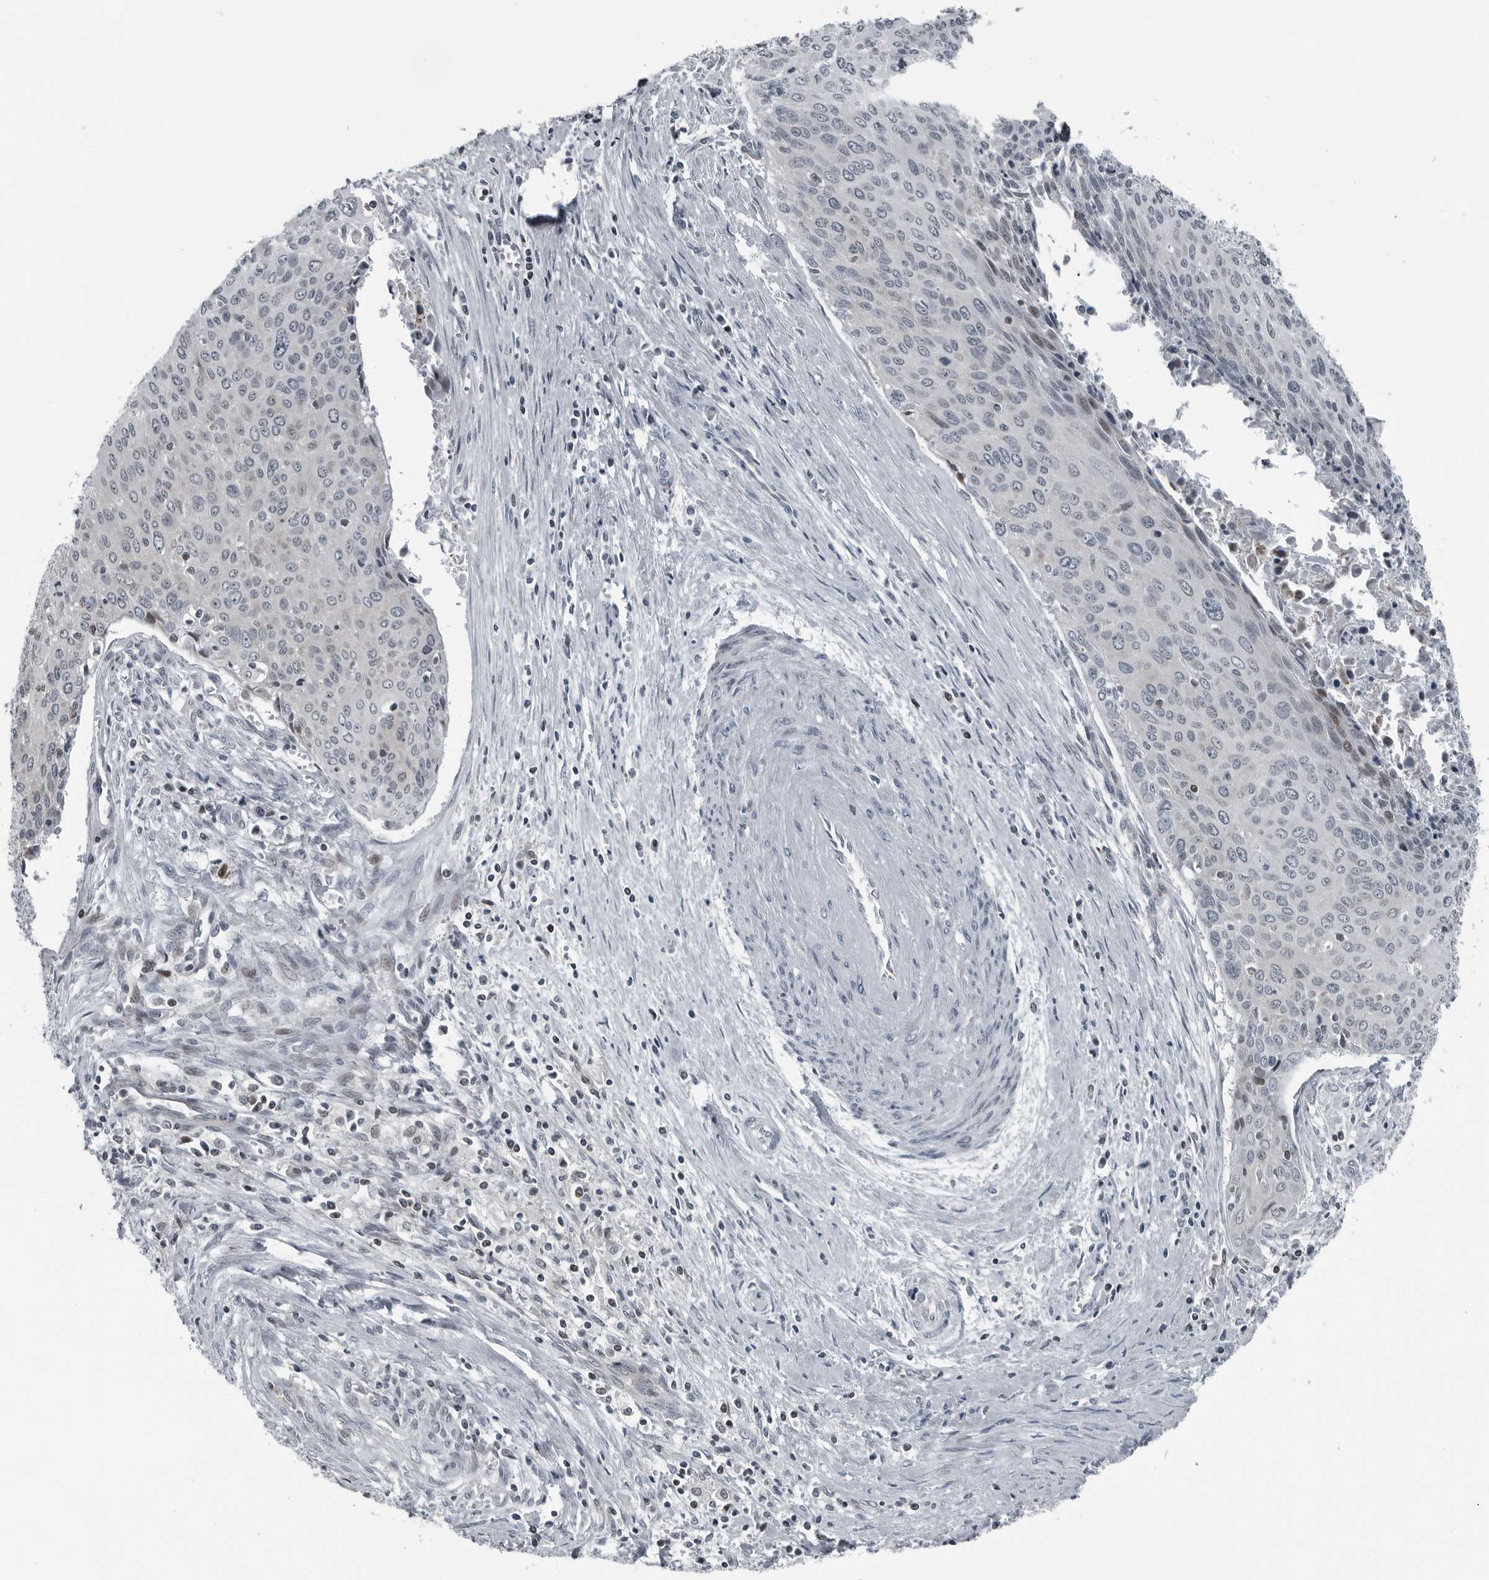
{"staining": {"intensity": "negative", "quantity": "none", "location": "none"}, "tissue": "cervical cancer", "cell_type": "Tumor cells", "image_type": "cancer", "snomed": [{"axis": "morphology", "description": "Squamous cell carcinoma, NOS"}, {"axis": "topography", "description": "Cervix"}], "caption": "Protein analysis of squamous cell carcinoma (cervical) reveals no significant expression in tumor cells. (DAB (3,3'-diaminobenzidine) immunohistochemistry (IHC), high magnification).", "gene": "GAK", "patient": {"sex": "female", "age": 55}}